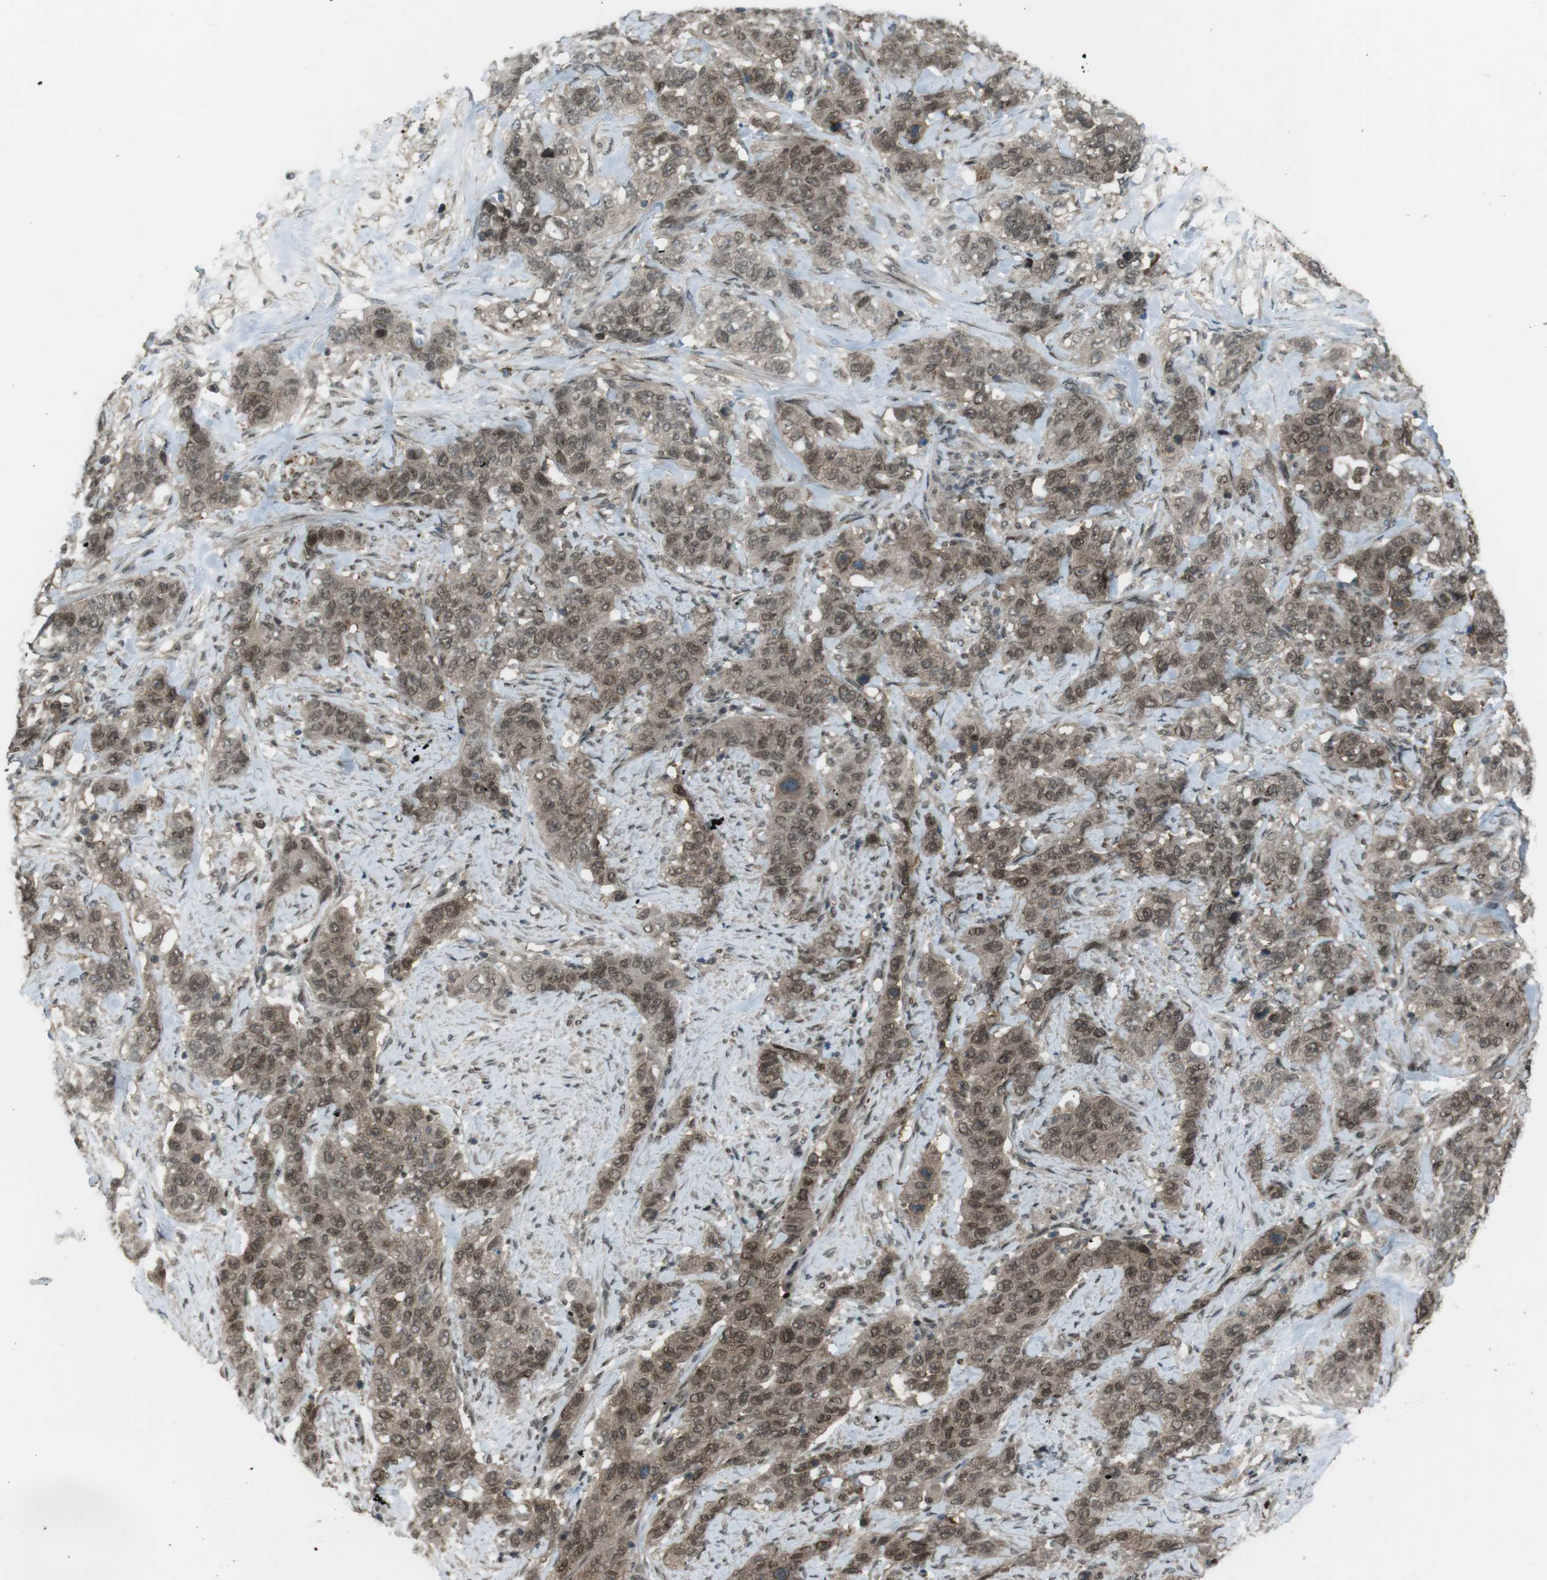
{"staining": {"intensity": "moderate", "quantity": ">75%", "location": "cytoplasmic/membranous,nuclear"}, "tissue": "stomach cancer", "cell_type": "Tumor cells", "image_type": "cancer", "snomed": [{"axis": "morphology", "description": "Adenocarcinoma, NOS"}, {"axis": "topography", "description": "Stomach"}], "caption": "Immunohistochemistry histopathology image of neoplastic tissue: human adenocarcinoma (stomach) stained using immunohistochemistry (IHC) shows medium levels of moderate protein expression localized specifically in the cytoplasmic/membranous and nuclear of tumor cells, appearing as a cytoplasmic/membranous and nuclear brown color.", "gene": "SLITRK5", "patient": {"sex": "male", "age": 48}}